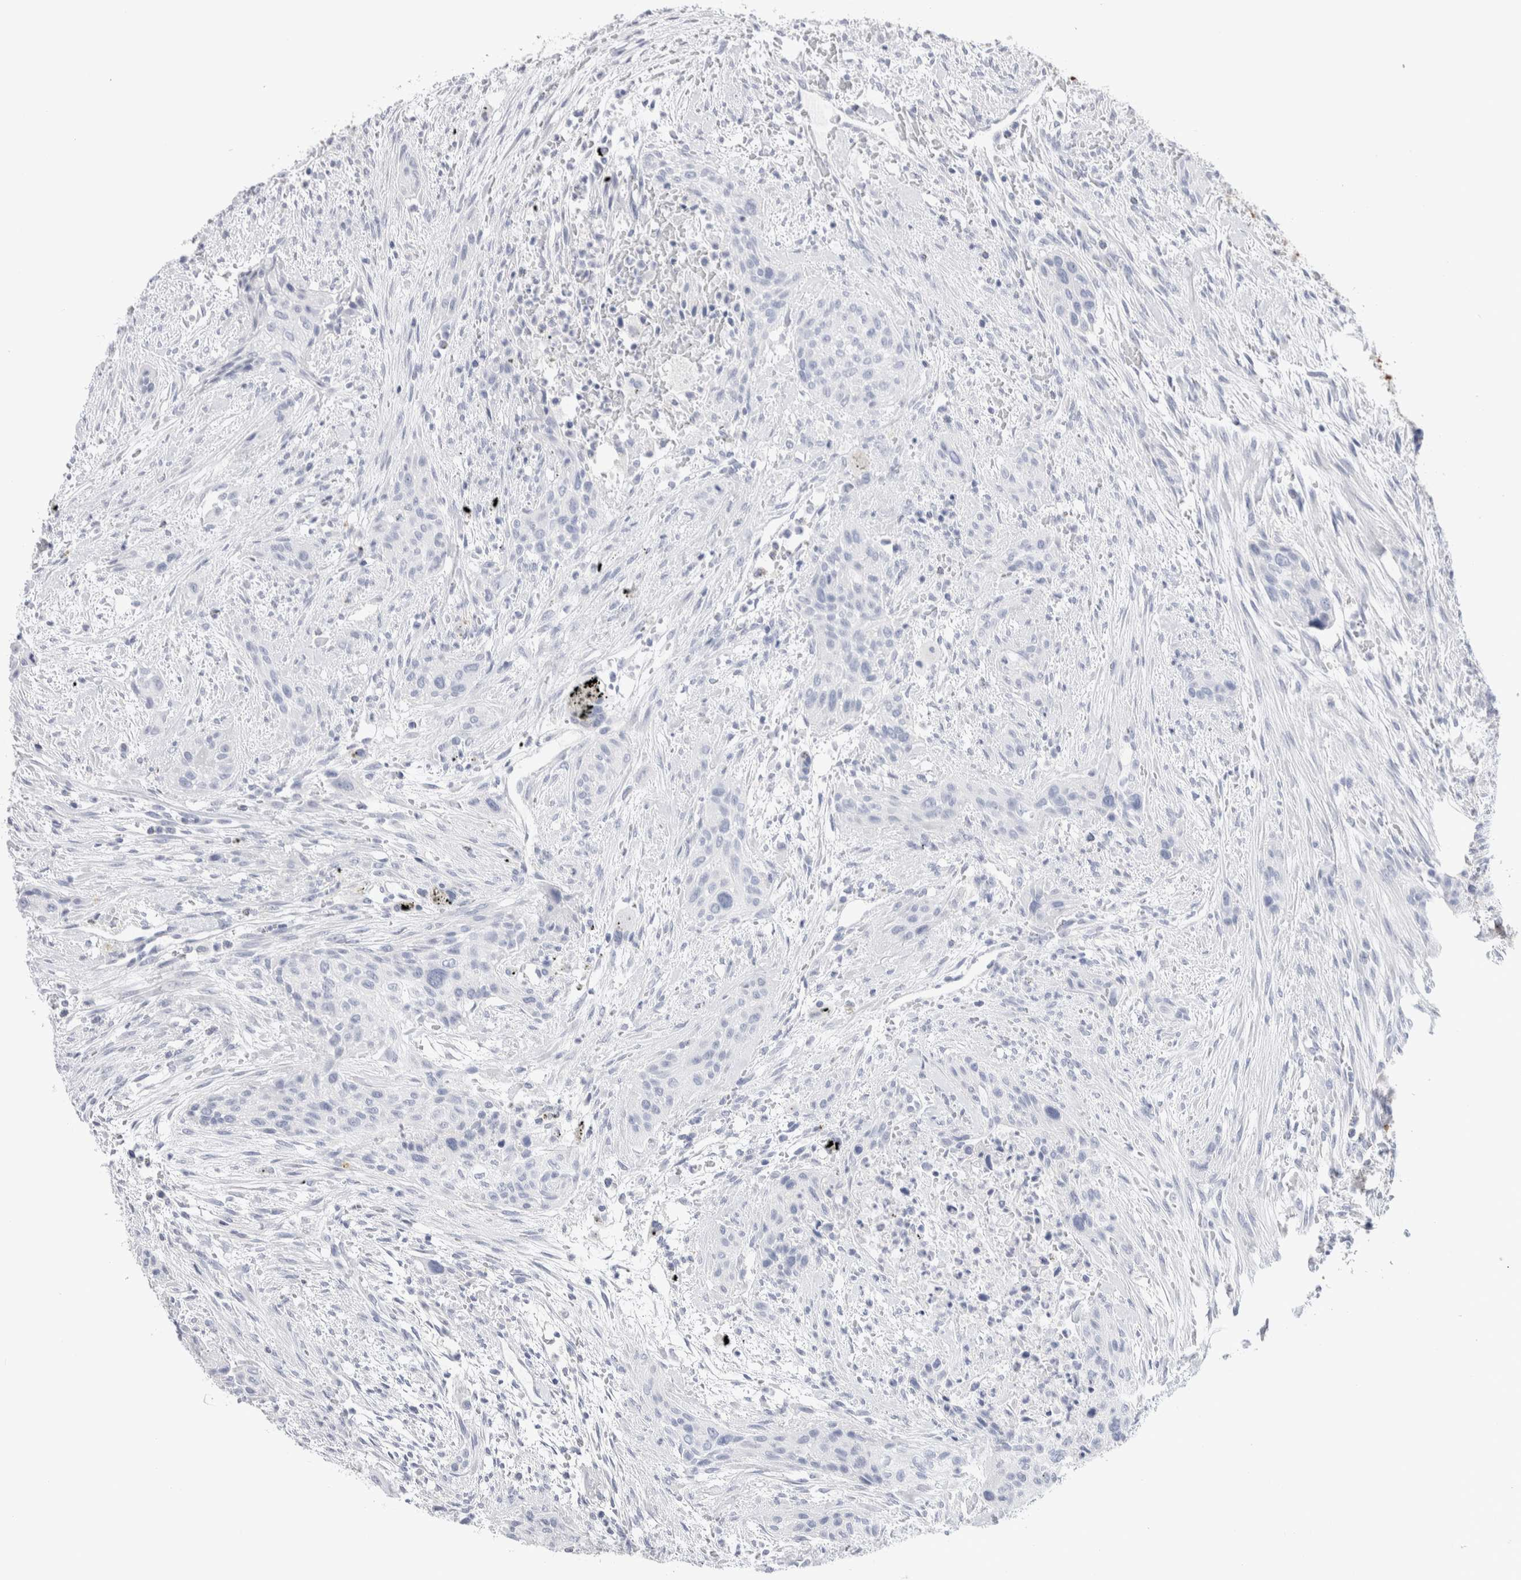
{"staining": {"intensity": "negative", "quantity": "none", "location": "none"}, "tissue": "urothelial cancer", "cell_type": "Tumor cells", "image_type": "cancer", "snomed": [{"axis": "morphology", "description": "Urothelial carcinoma, High grade"}, {"axis": "topography", "description": "Urinary bladder"}], "caption": "Tumor cells are negative for protein expression in human high-grade urothelial carcinoma.", "gene": "GDA", "patient": {"sex": "male", "age": 35}}